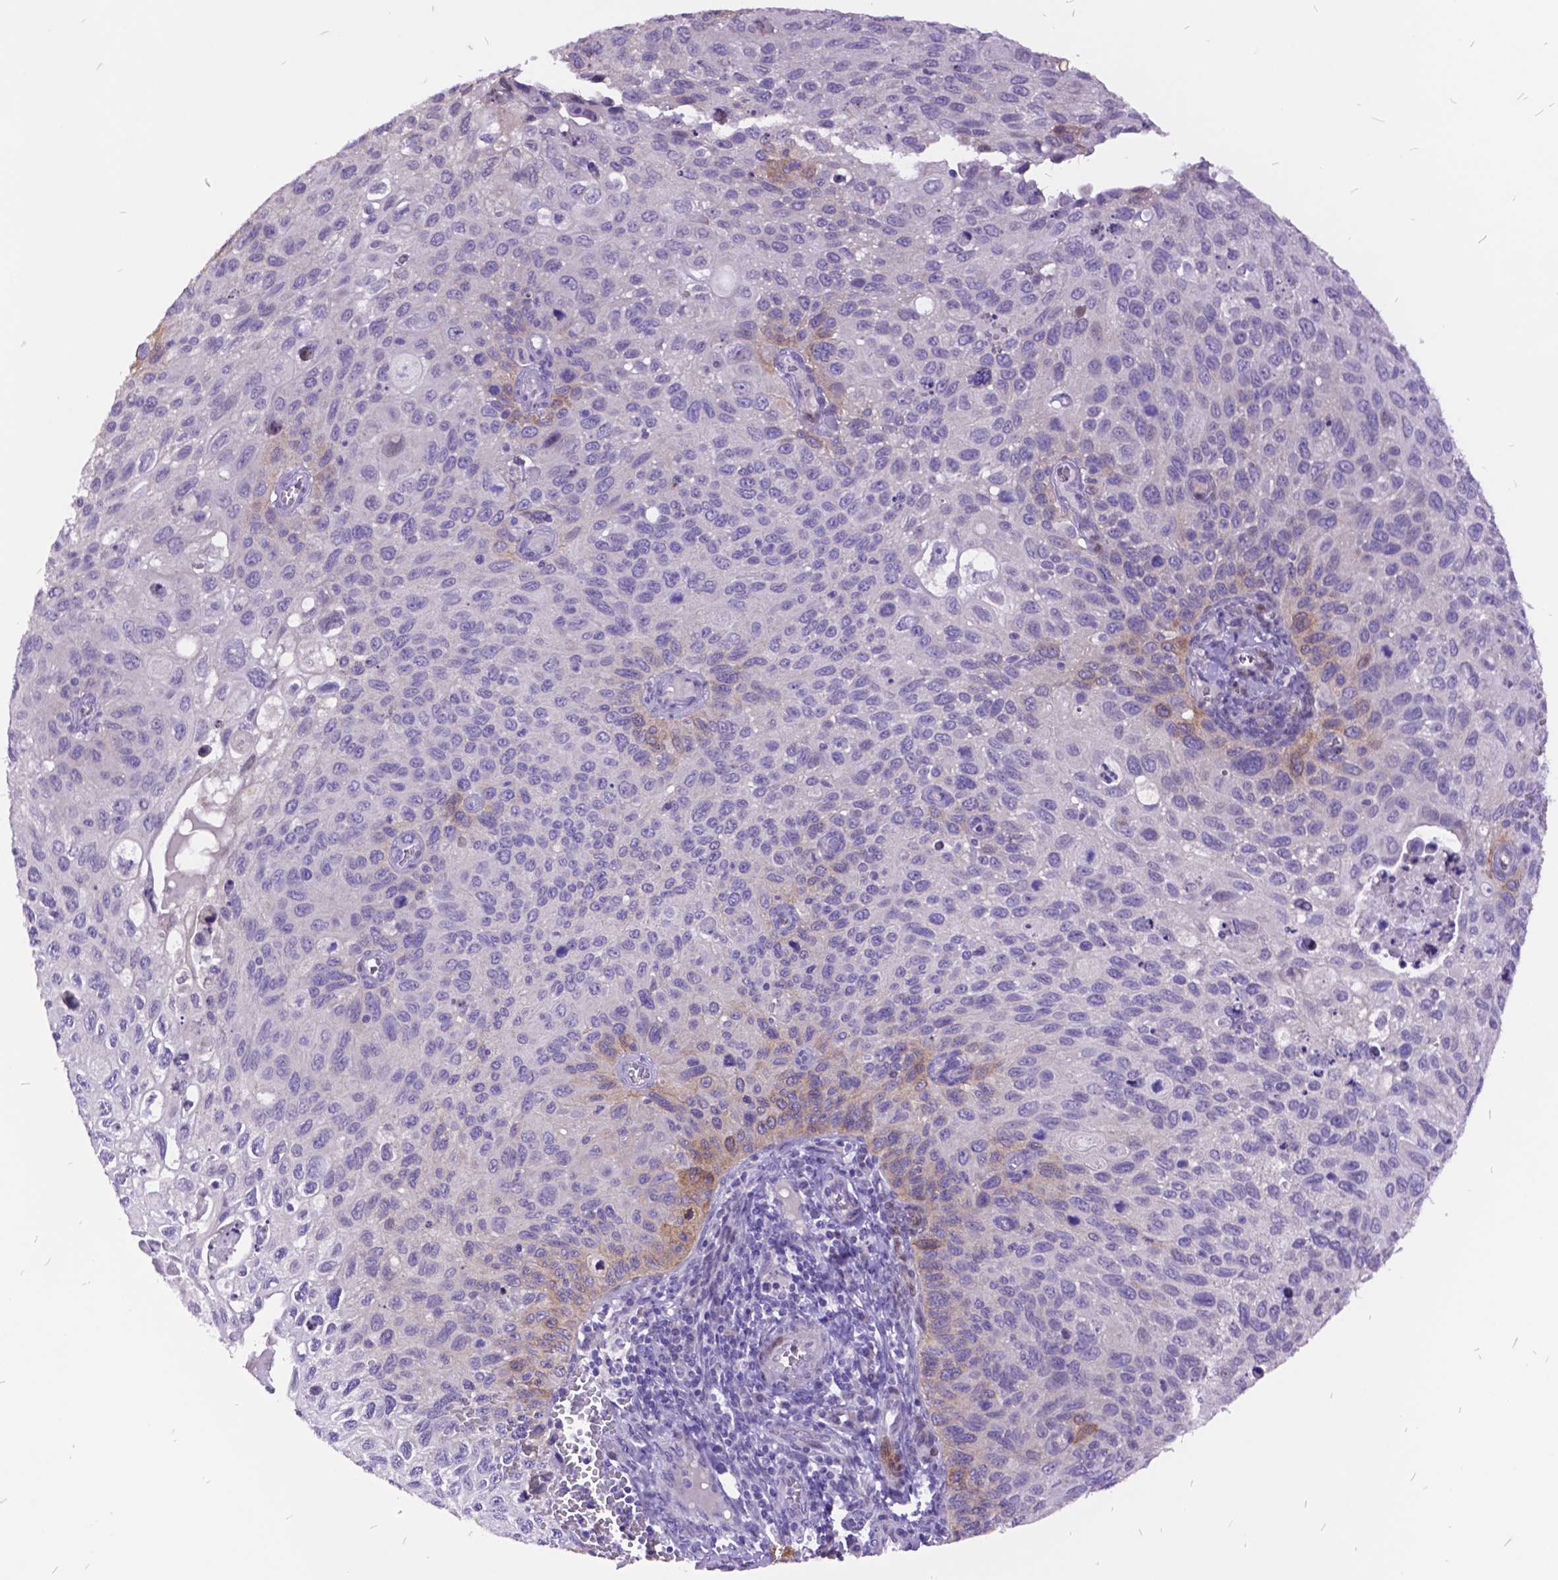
{"staining": {"intensity": "moderate", "quantity": "<25%", "location": "cytoplasmic/membranous"}, "tissue": "cervical cancer", "cell_type": "Tumor cells", "image_type": "cancer", "snomed": [{"axis": "morphology", "description": "Squamous cell carcinoma, NOS"}, {"axis": "topography", "description": "Cervix"}], "caption": "IHC (DAB (3,3'-diaminobenzidine)) staining of squamous cell carcinoma (cervical) demonstrates moderate cytoplasmic/membranous protein expression in about <25% of tumor cells.", "gene": "ITGB6", "patient": {"sex": "female", "age": 70}}